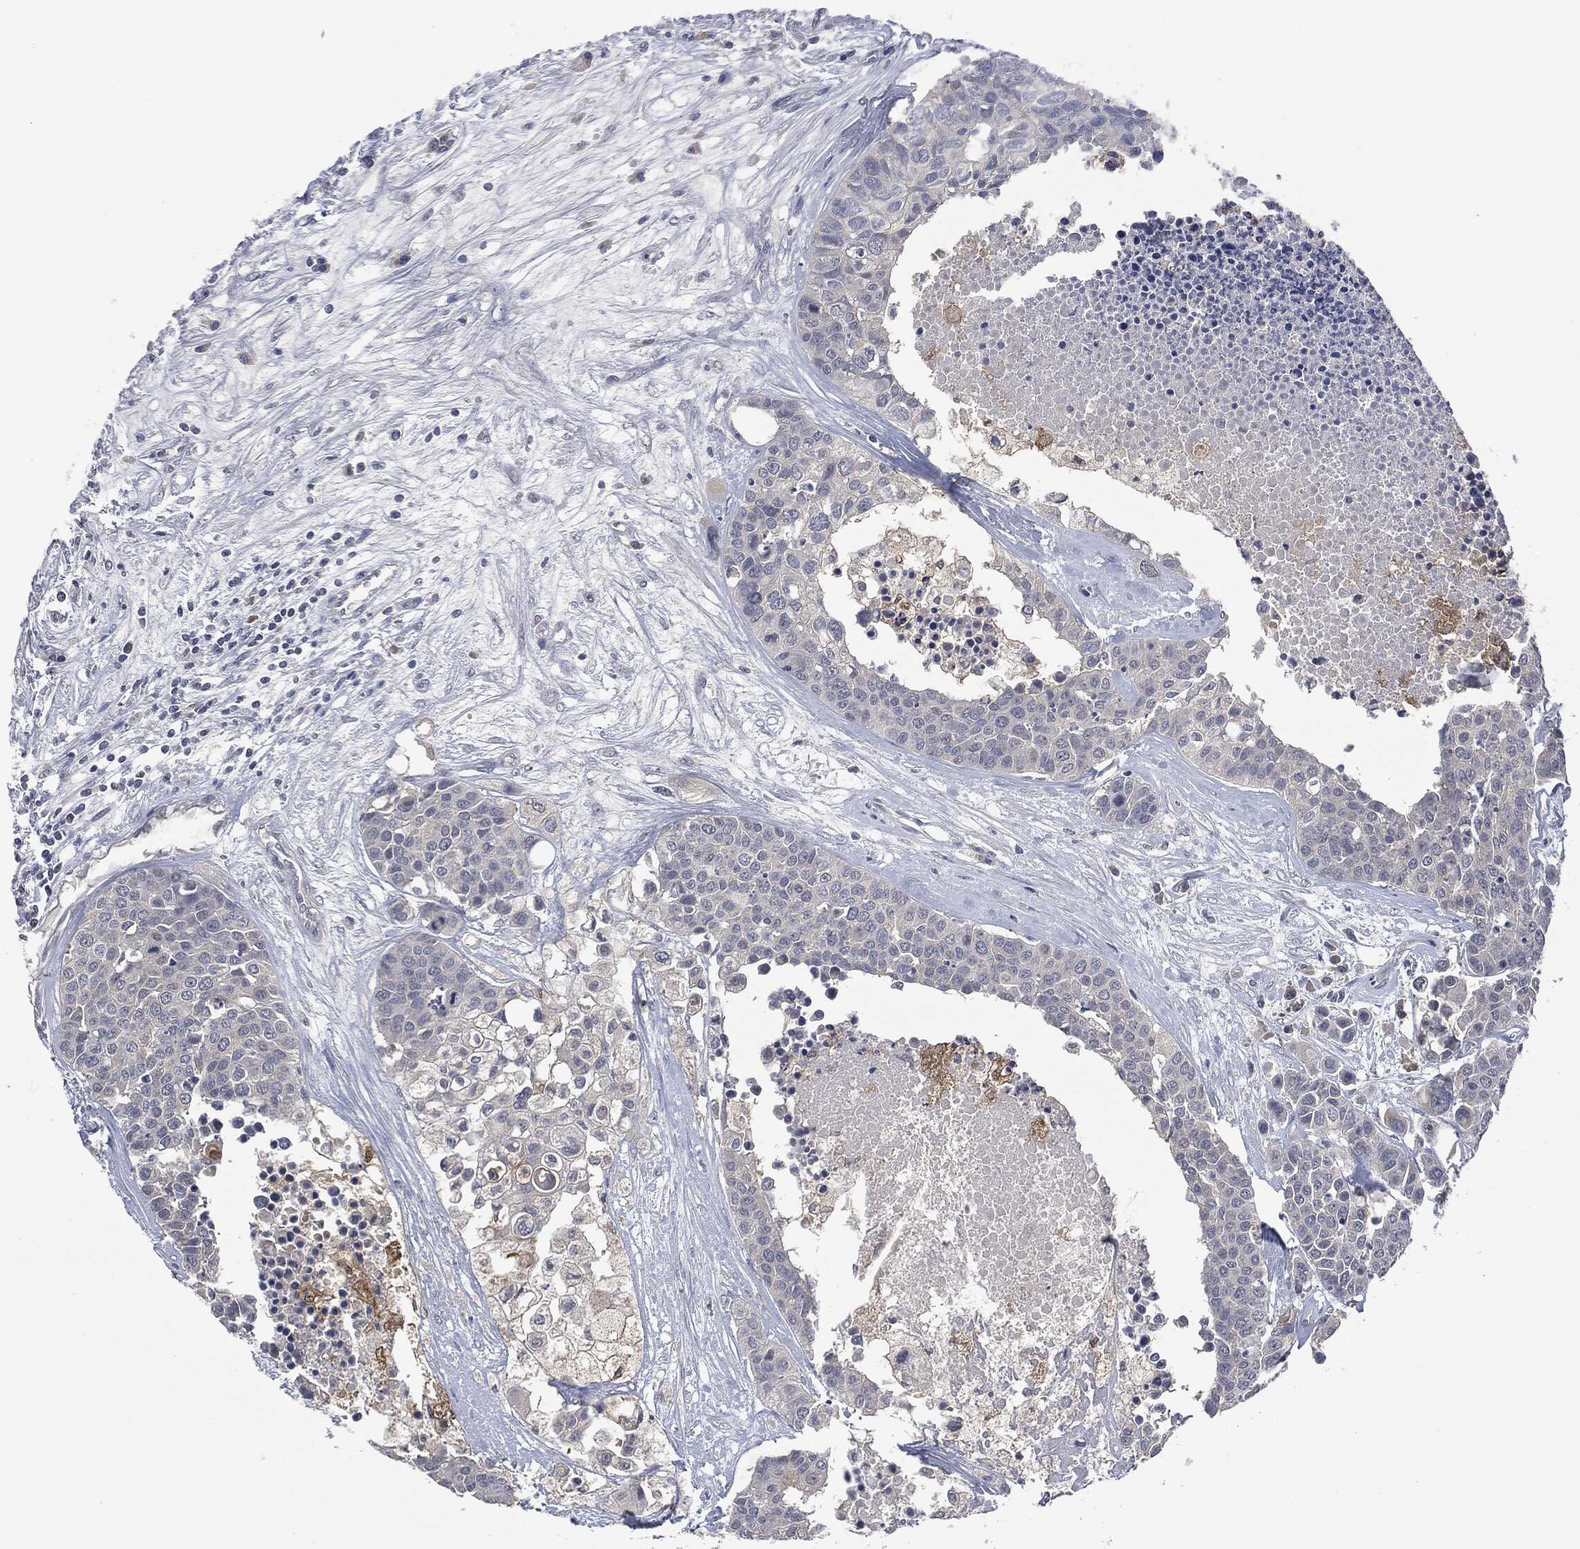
{"staining": {"intensity": "negative", "quantity": "none", "location": "none"}, "tissue": "carcinoid", "cell_type": "Tumor cells", "image_type": "cancer", "snomed": [{"axis": "morphology", "description": "Carcinoid, malignant, NOS"}, {"axis": "topography", "description": "Colon"}], "caption": "Carcinoid stained for a protein using immunohistochemistry (IHC) reveals no expression tumor cells.", "gene": "IL1RN", "patient": {"sex": "male", "age": 81}}